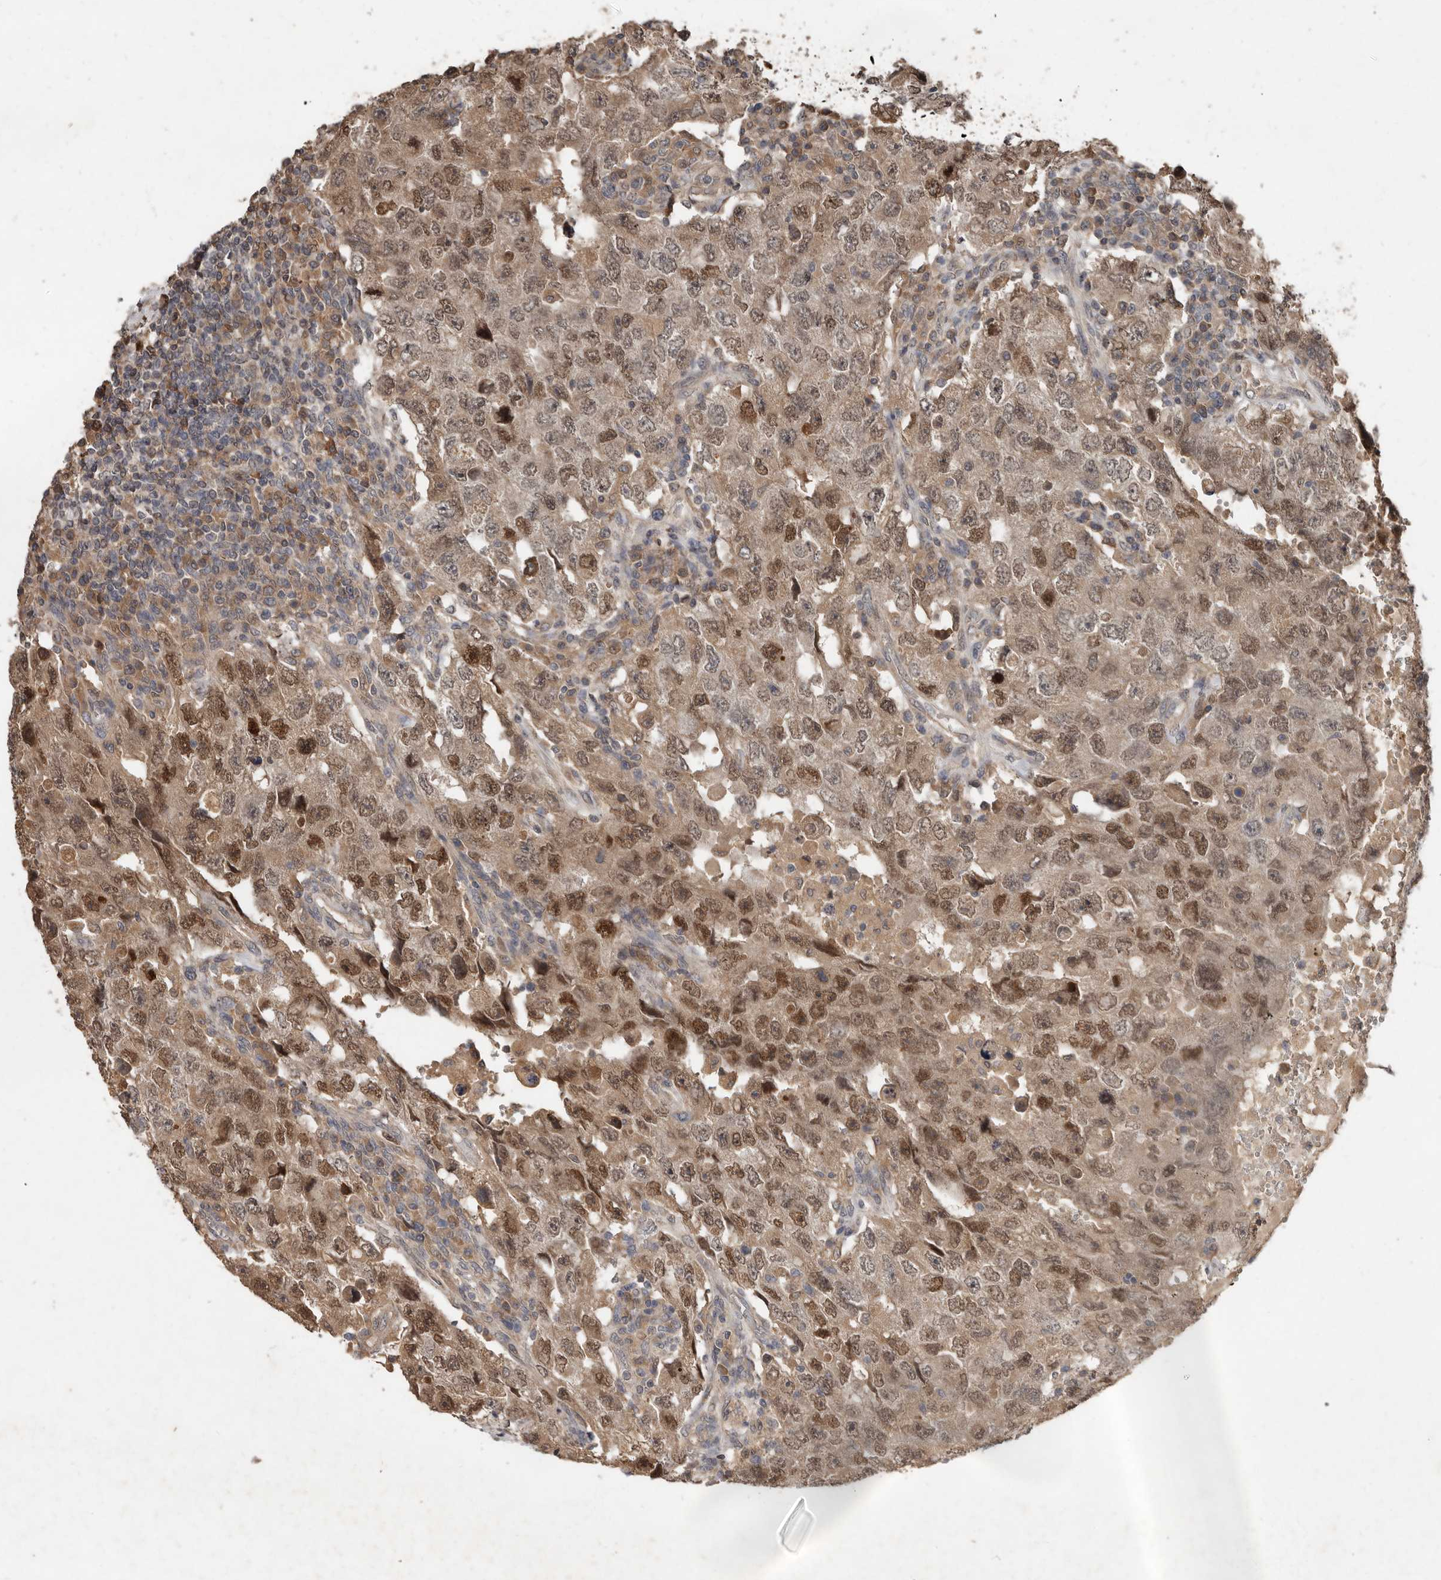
{"staining": {"intensity": "moderate", "quantity": ">75%", "location": "cytoplasmic/membranous,nuclear"}, "tissue": "testis cancer", "cell_type": "Tumor cells", "image_type": "cancer", "snomed": [{"axis": "morphology", "description": "Carcinoma, Embryonal, NOS"}, {"axis": "topography", "description": "Testis"}], "caption": "Moderate cytoplasmic/membranous and nuclear positivity for a protein is appreciated in approximately >75% of tumor cells of embryonal carcinoma (testis) using IHC.", "gene": "KIF26B", "patient": {"sex": "male", "age": 26}}